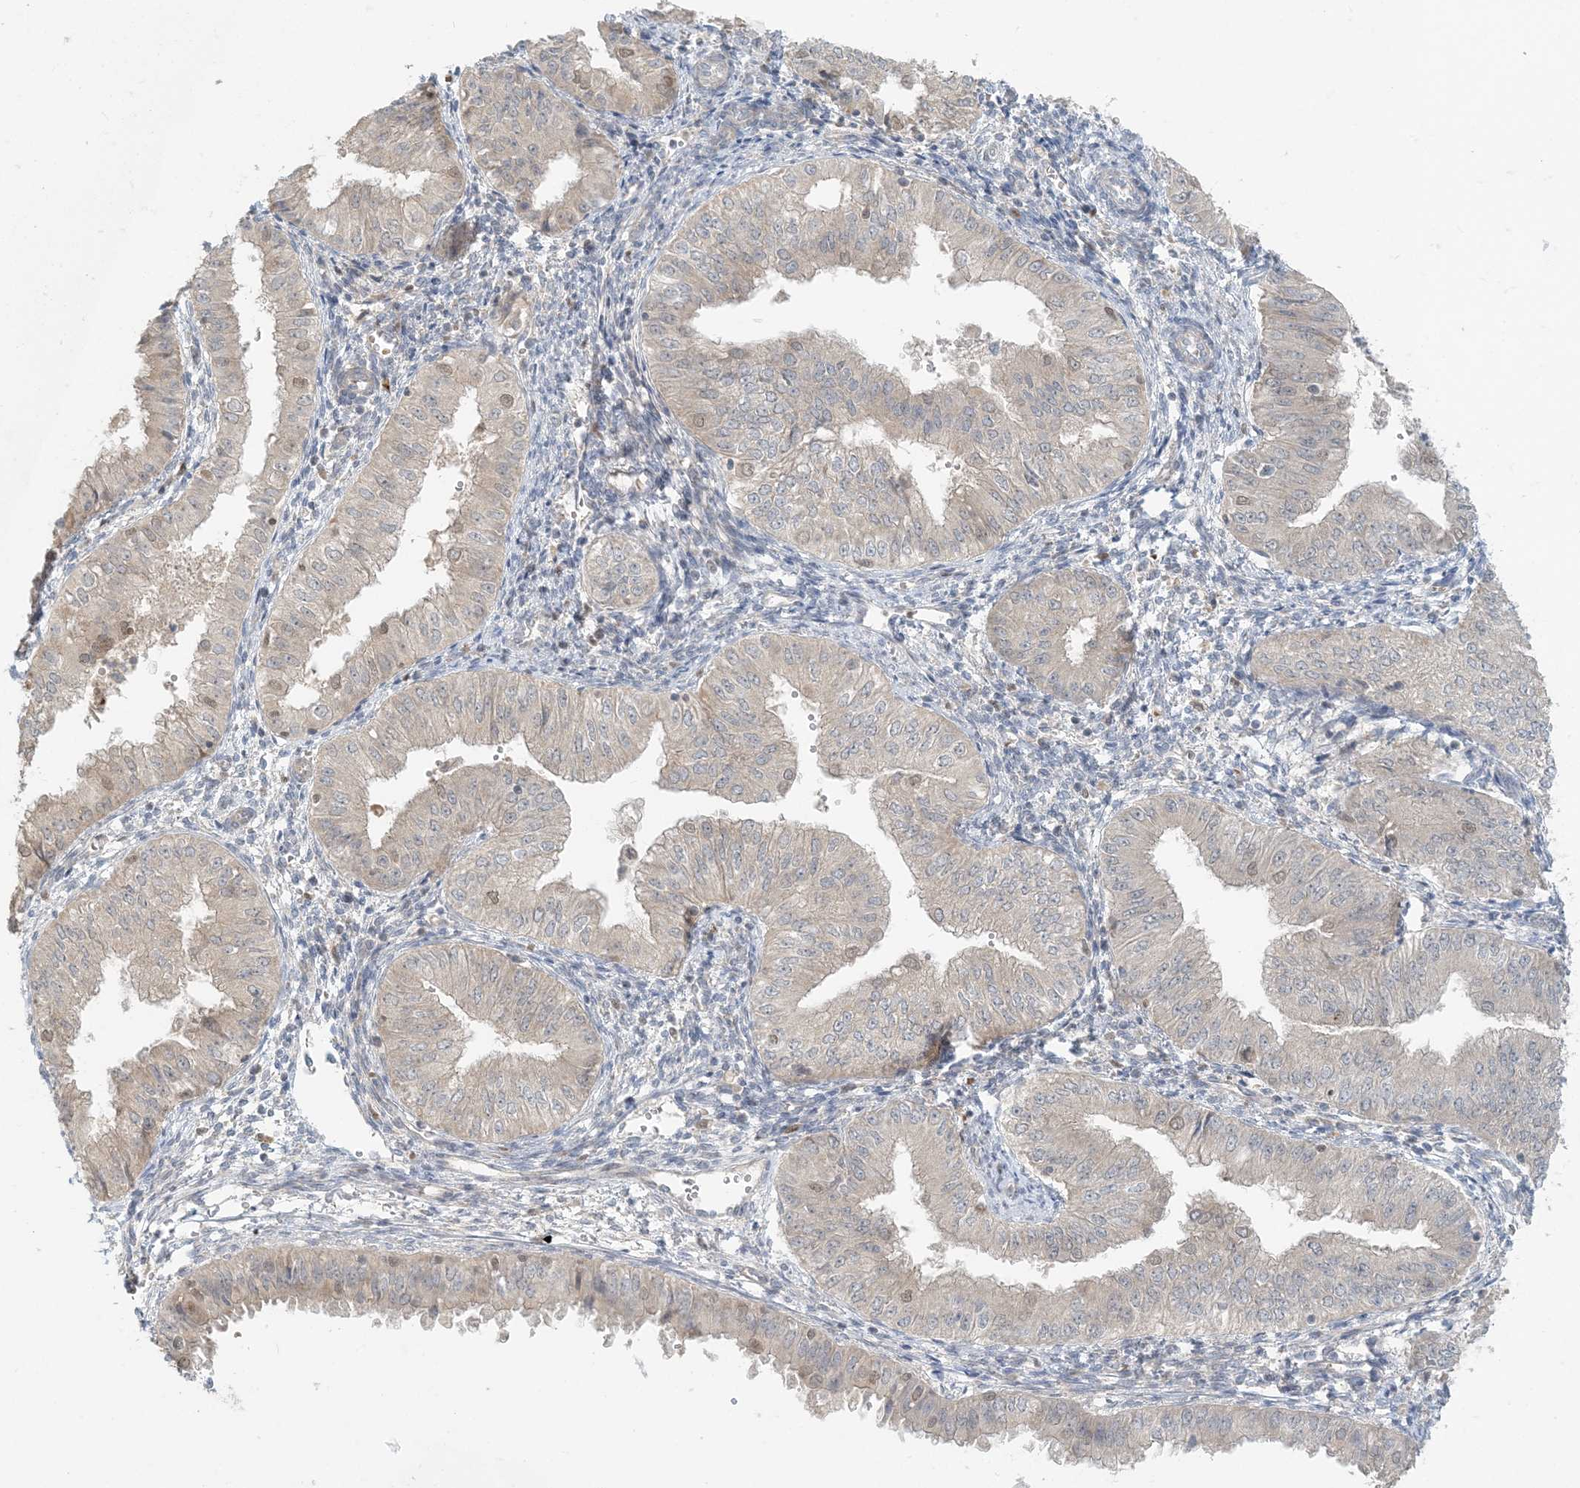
{"staining": {"intensity": "negative", "quantity": "none", "location": "none"}, "tissue": "endometrial cancer", "cell_type": "Tumor cells", "image_type": "cancer", "snomed": [{"axis": "morphology", "description": "Normal tissue, NOS"}, {"axis": "morphology", "description": "Adenocarcinoma, NOS"}, {"axis": "topography", "description": "Endometrium"}], "caption": "A high-resolution image shows immunohistochemistry (IHC) staining of endometrial cancer, which reveals no significant staining in tumor cells.", "gene": "CTDNEP1", "patient": {"sex": "female", "age": 53}}